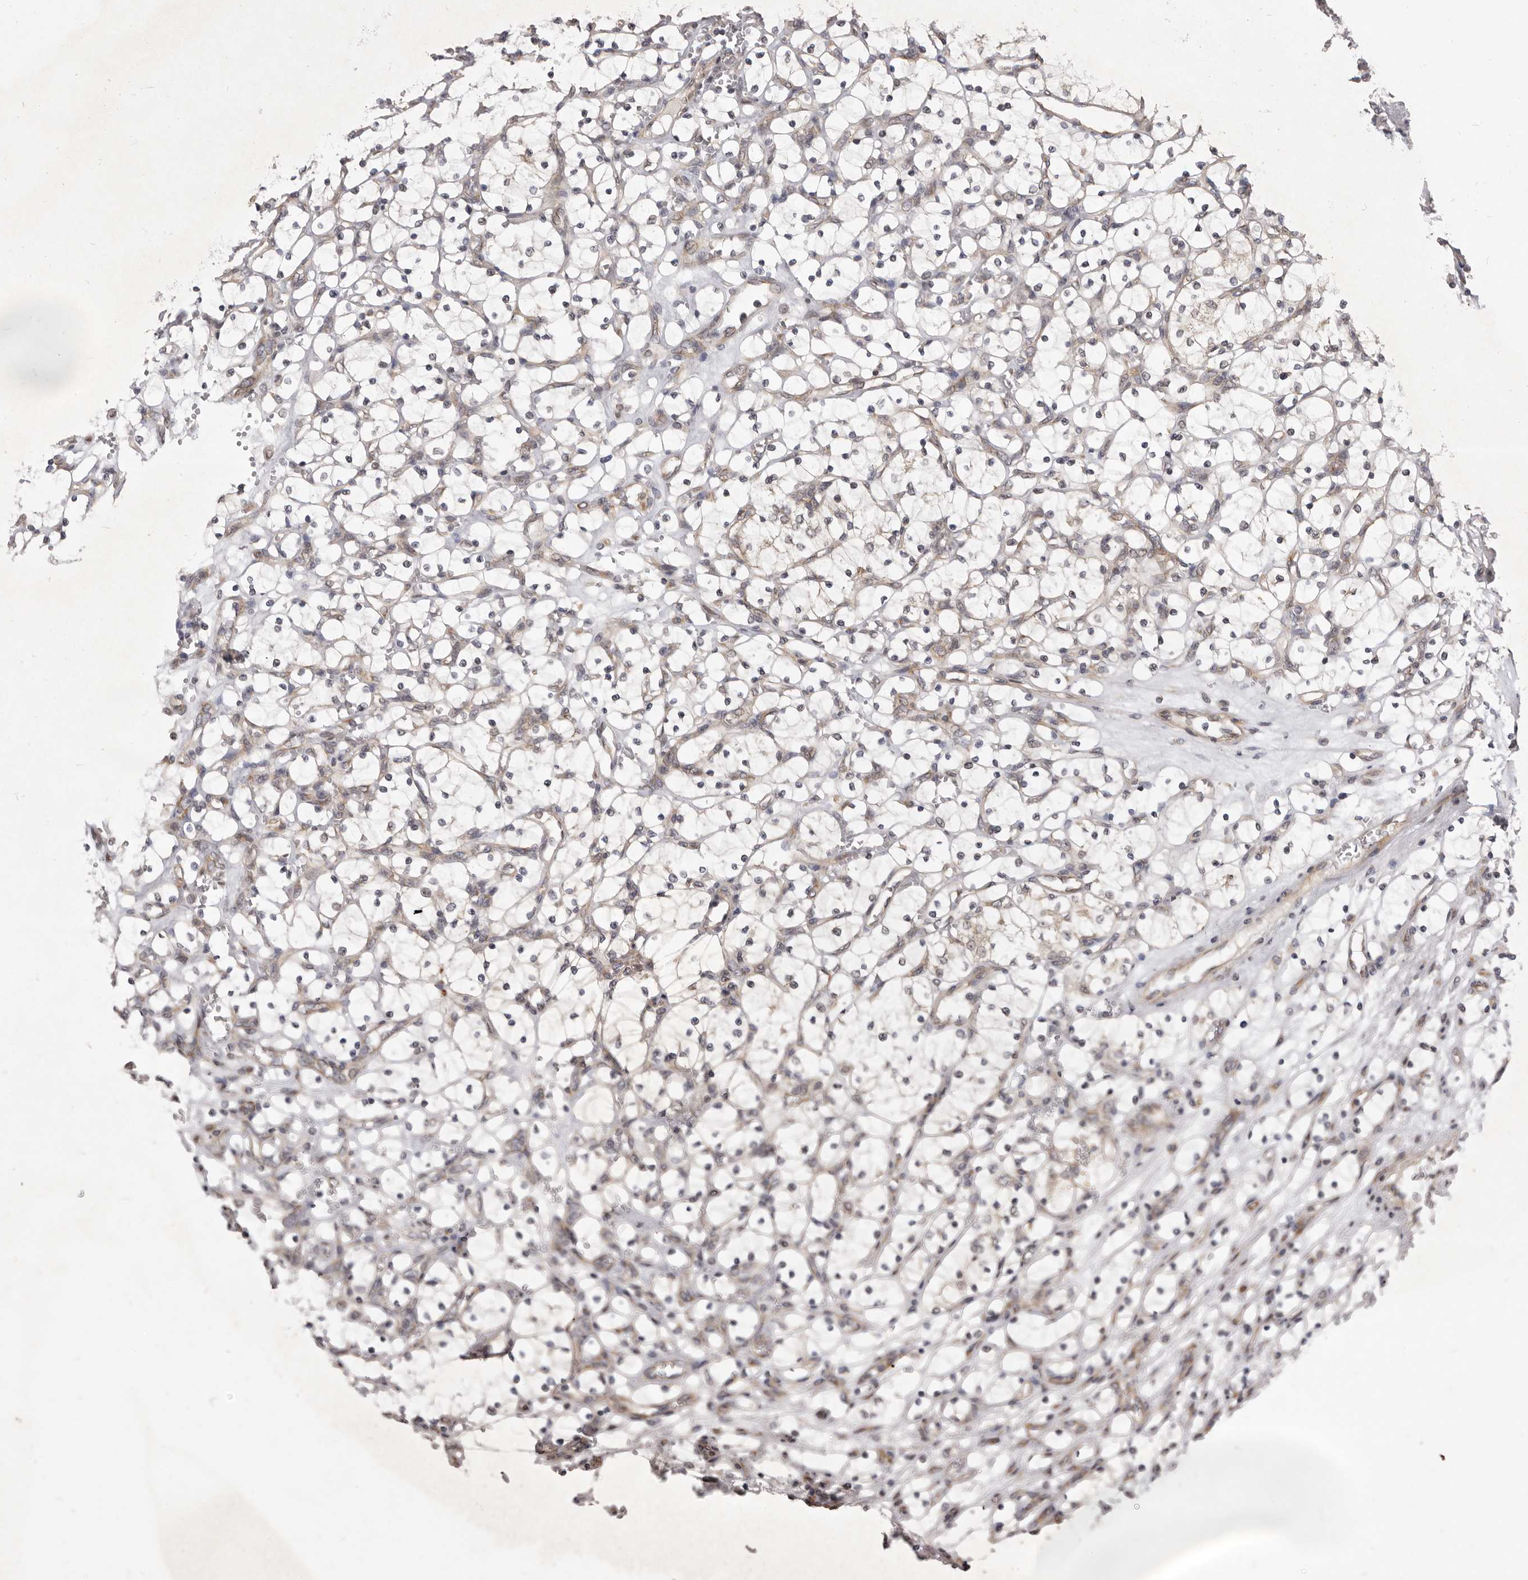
{"staining": {"intensity": "negative", "quantity": "none", "location": "none"}, "tissue": "renal cancer", "cell_type": "Tumor cells", "image_type": "cancer", "snomed": [{"axis": "morphology", "description": "Adenocarcinoma, NOS"}, {"axis": "topography", "description": "Kidney"}], "caption": "Tumor cells show no significant protein positivity in renal adenocarcinoma.", "gene": "TBC1D8B", "patient": {"sex": "female", "age": 69}}